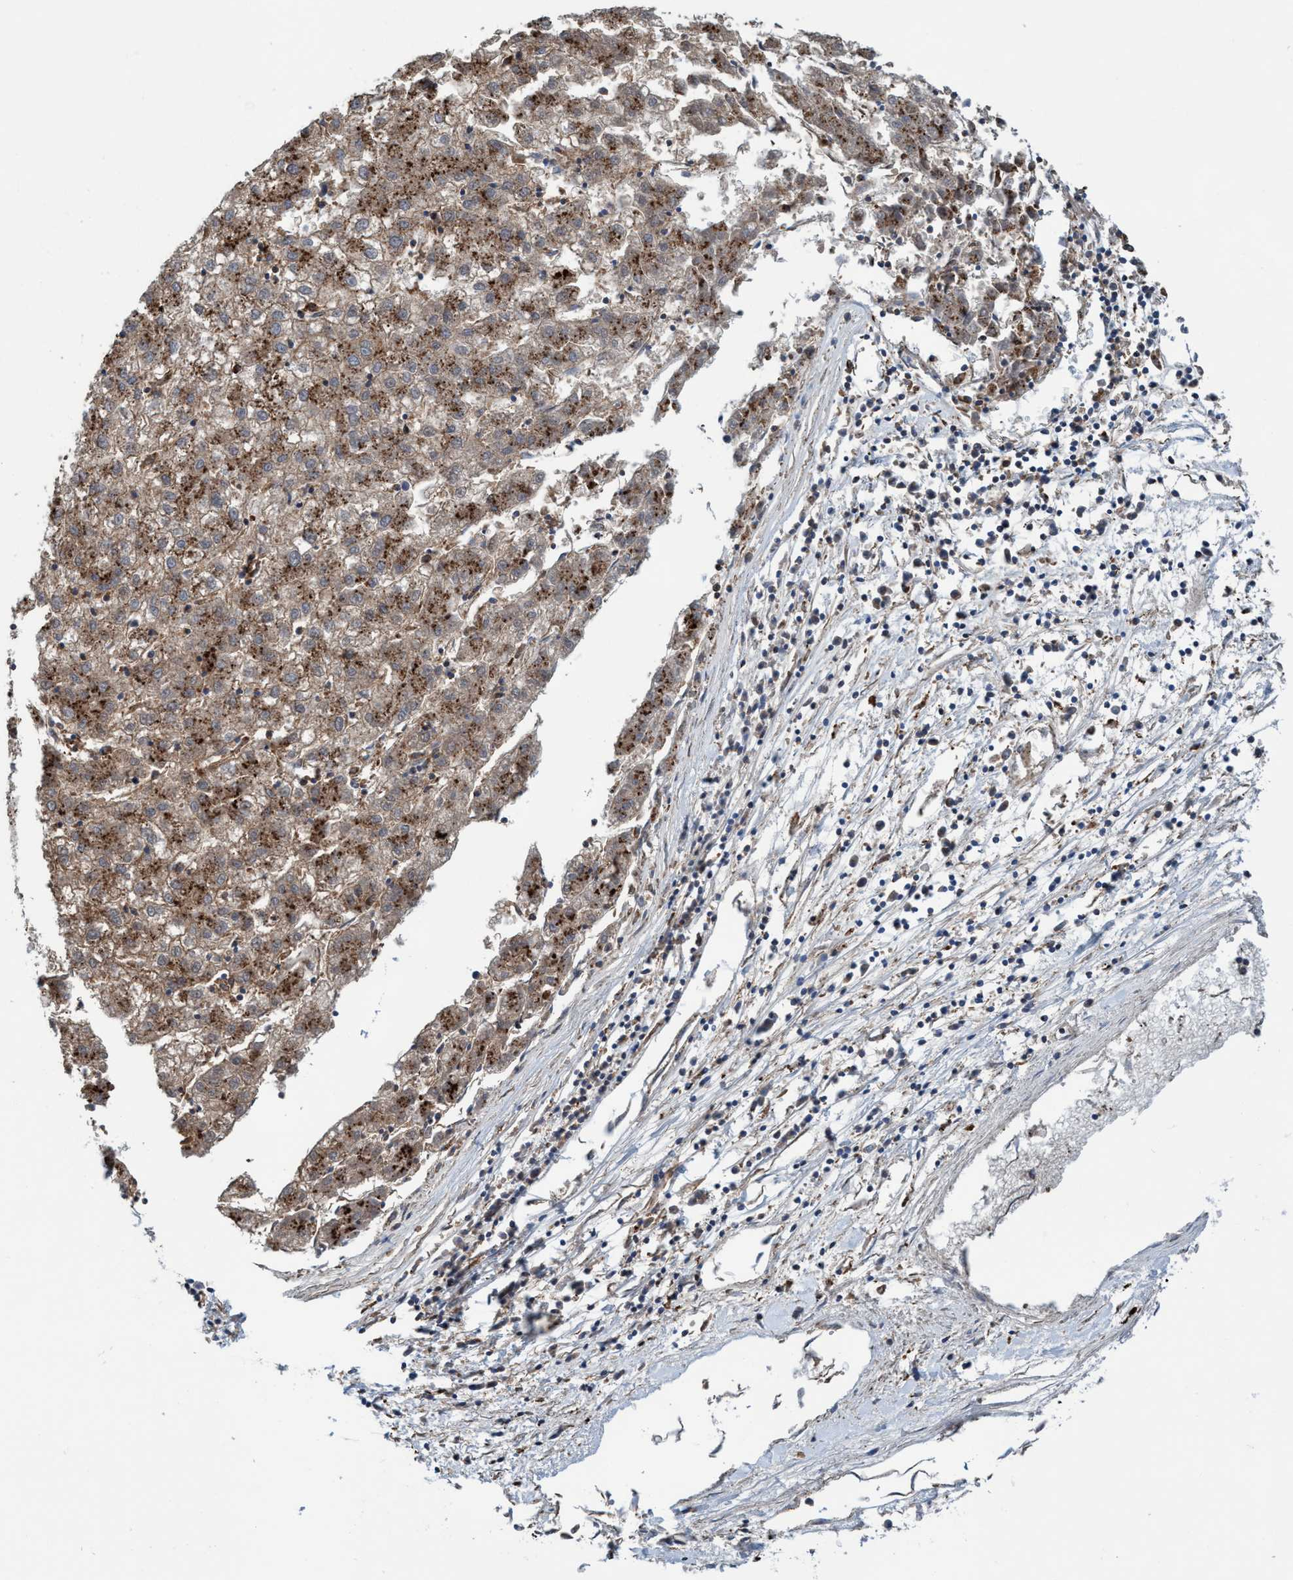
{"staining": {"intensity": "moderate", "quantity": ">75%", "location": "cytoplasmic/membranous"}, "tissue": "liver cancer", "cell_type": "Tumor cells", "image_type": "cancer", "snomed": [{"axis": "morphology", "description": "Carcinoma, Hepatocellular, NOS"}, {"axis": "topography", "description": "Liver"}], "caption": "IHC (DAB) staining of human hepatocellular carcinoma (liver) displays moderate cytoplasmic/membranous protein positivity in about >75% of tumor cells.", "gene": "TRIM65", "patient": {"sex": "male", "age": 72}}